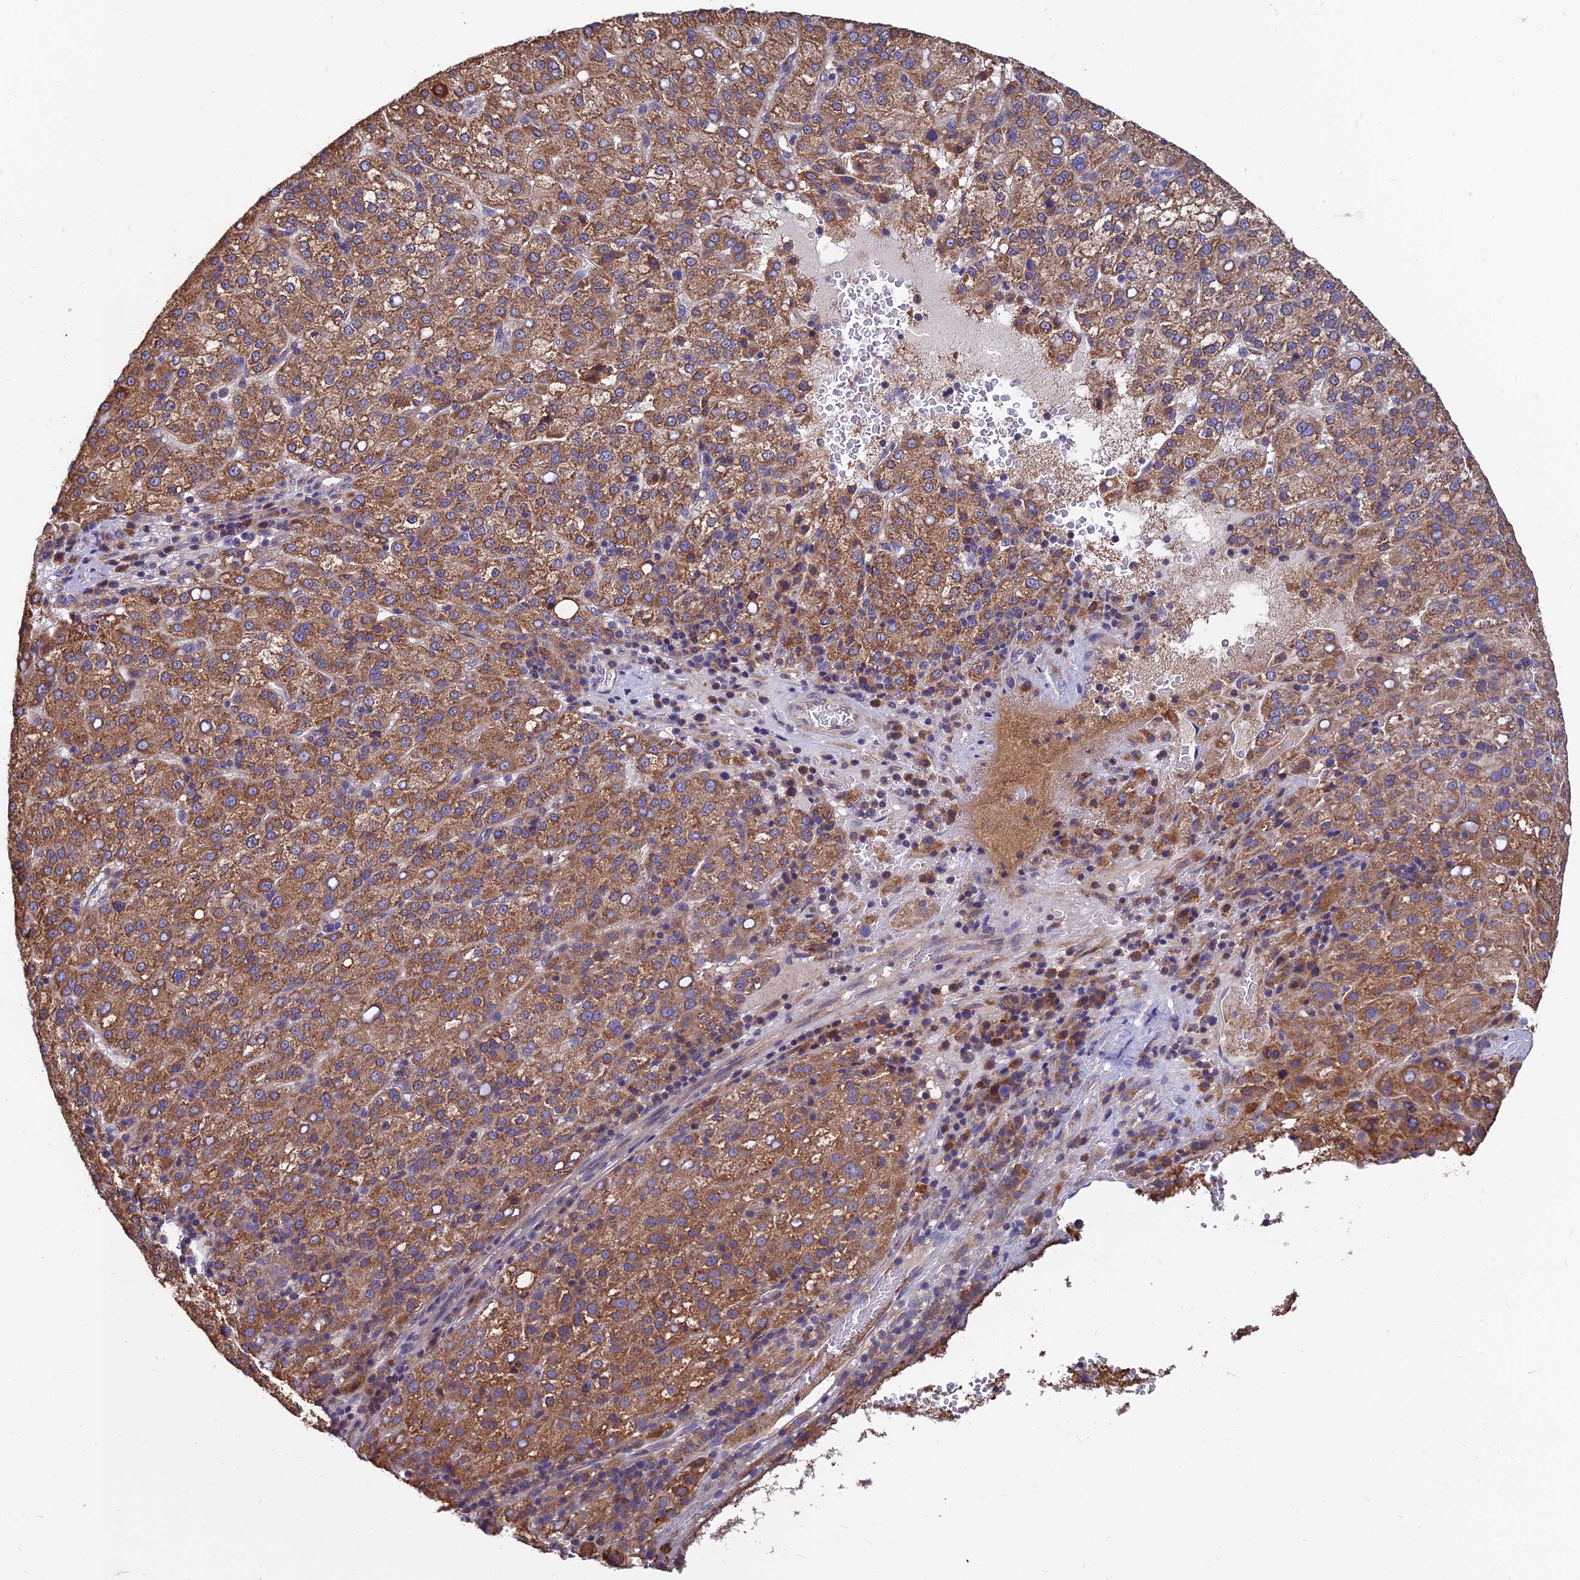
{"staining": {"intensity": "moderate", "quantity": ">75%", "location": "cytoplasmic/membranous"}, "tissue": "liver cancer", "cell_type": "Tumor cells", "image_type": "cancer", "snomed": [{"axis": "morphology", "description": "Carcinoma, Hepatocellular, NOS"}, {"axis": "topography", "description": "Liver"}], "caption": "Immunohistochemical staining of liver cancer demonstrates medium levels of moderate cytoplasmic/membranous protein positivity in approximately >75% of tumor cells.", "gene": "UMAD1", "patient": {"sex": "female", "age": 58}}